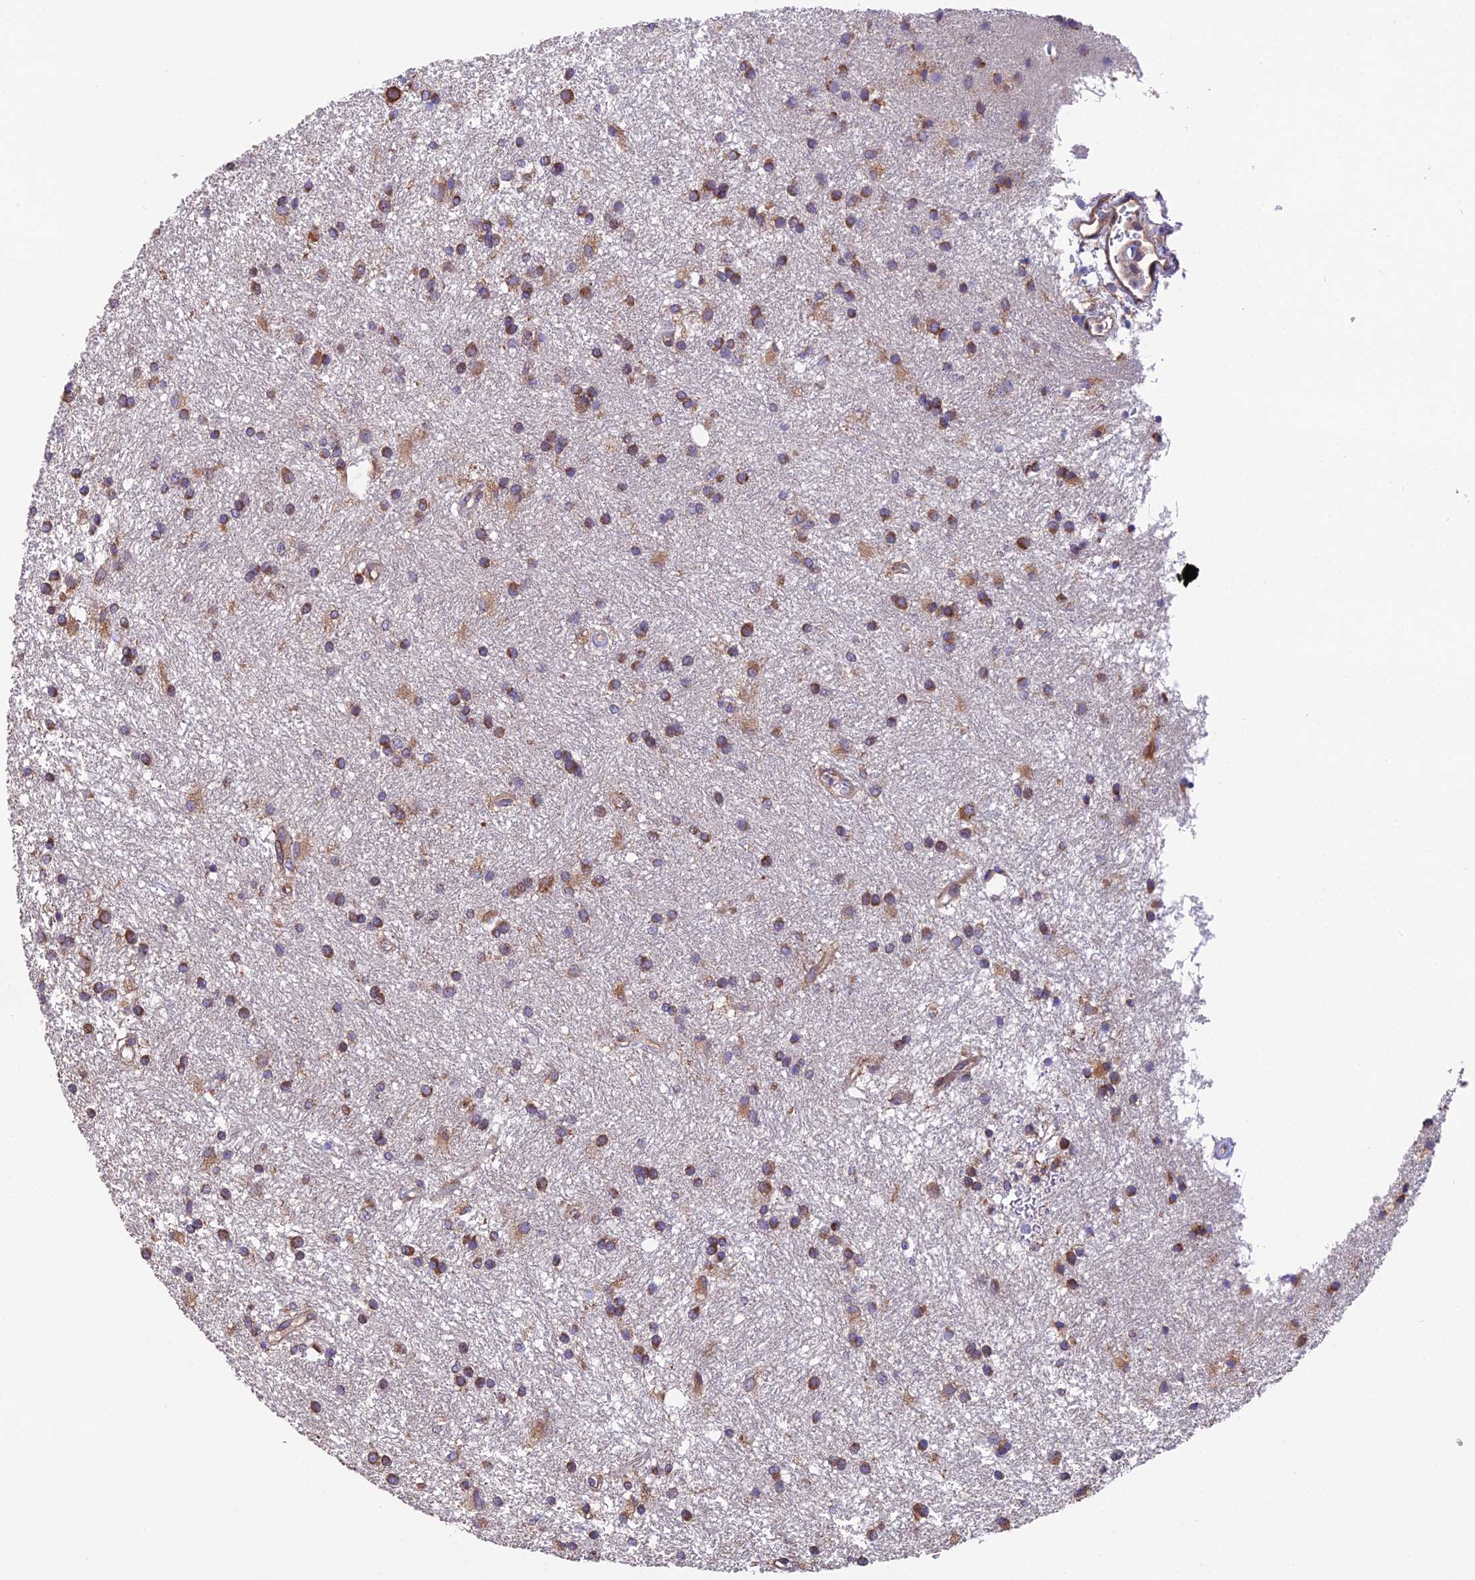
{"staining": {"intensity": "moderate", "quantity": ">75%", "location": "cytoplasmic/membranous"}, "tissue": "glioma", "cell_type": "Tumor cells", "image_type": "cancer", "snomed": [{"axis": "morphology", "description": "Glioma, malignant, High grade"}, {"axis": "topography", "description": "Brain"}], "caption": "A high-resolution photomicrograph shows IHC staining of malignant glioma (high-grade), which shows moderate cytoplasmic/membranous positivity in approximately >75% of tumor cells.", "gene": "BLOC1S4", "patient": {"sex": "male", "age": 77}}